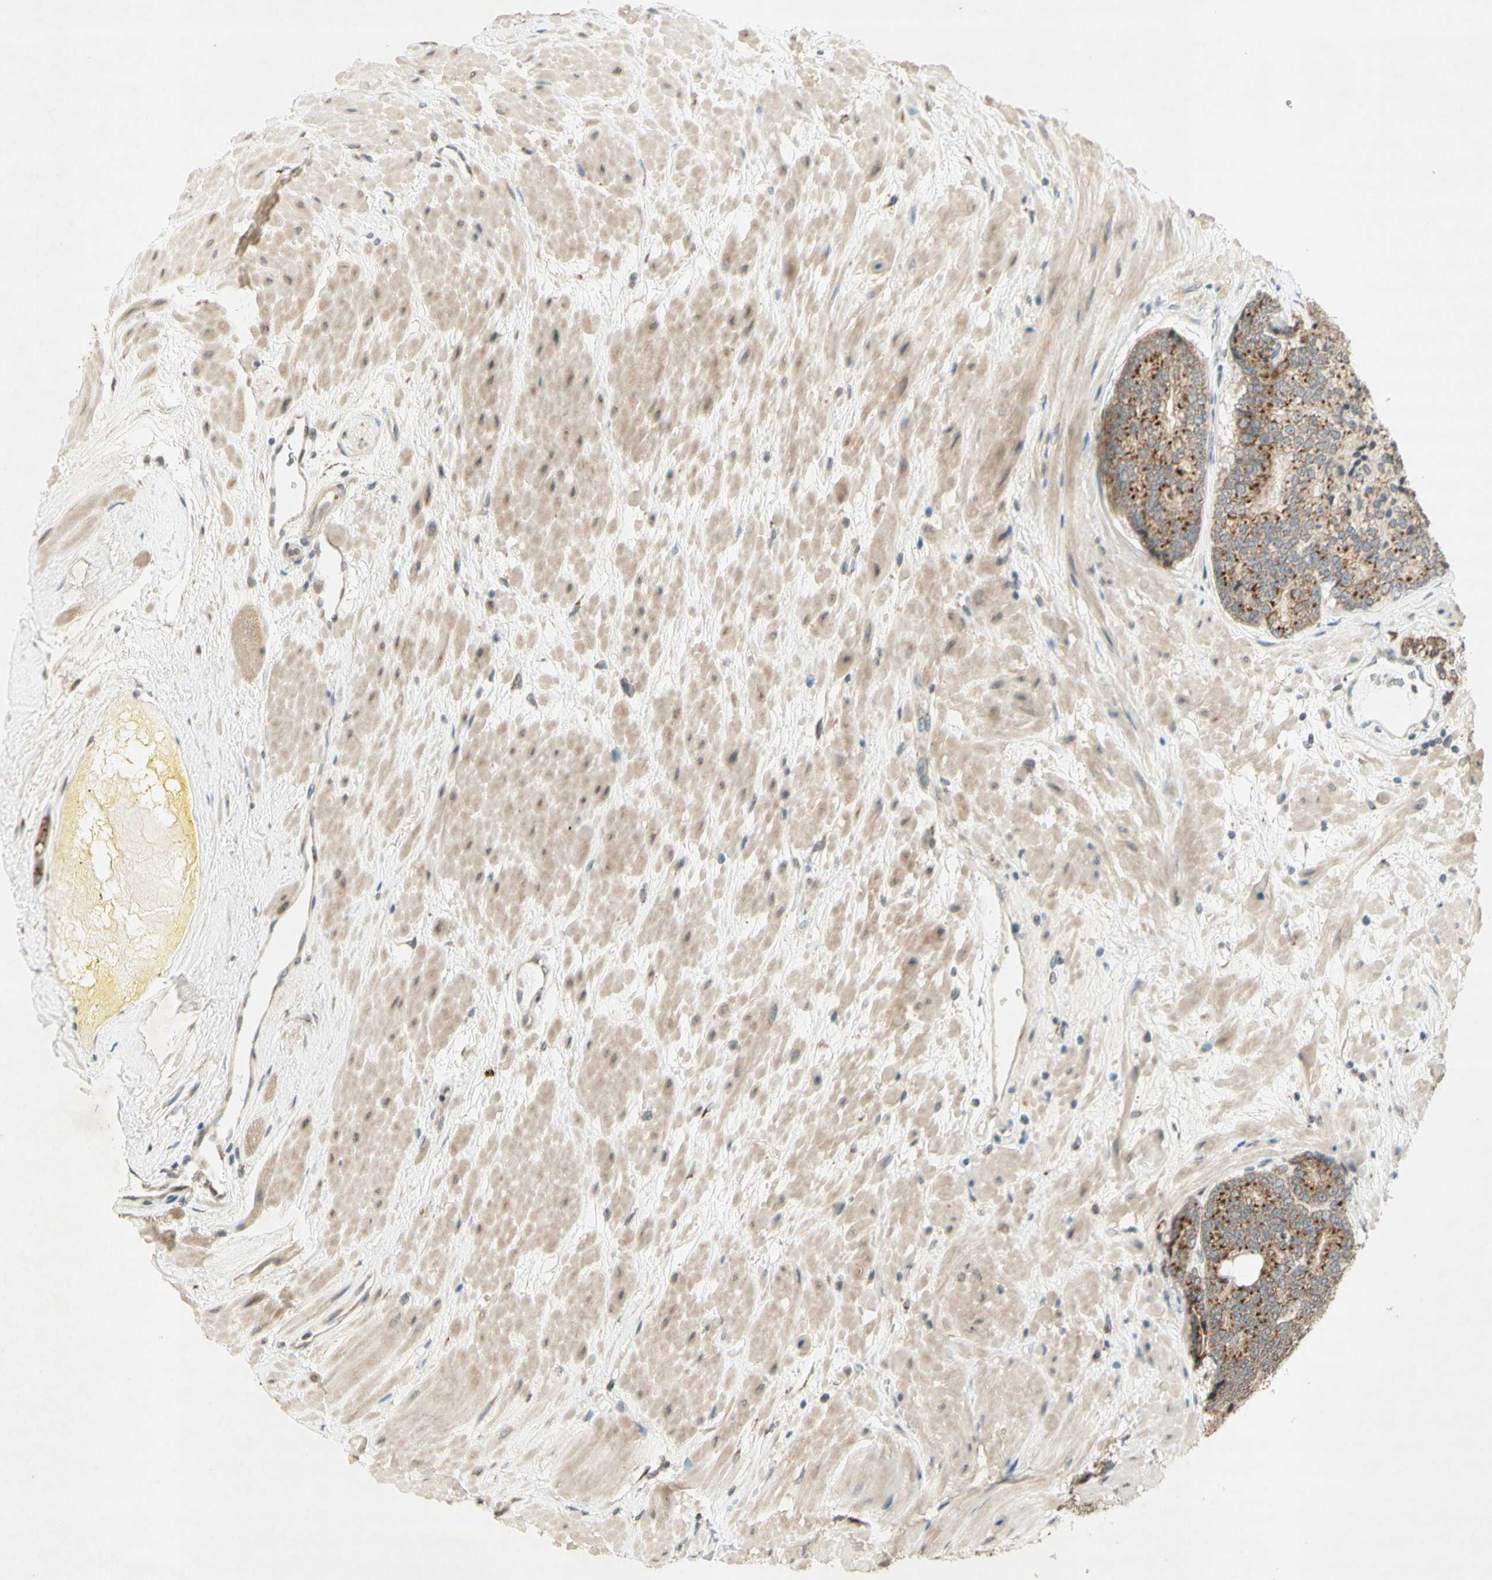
{"staining": {"intensity": "strong", "quantity": ">75%", "location": "cytoplasmic/membranous"}, "tissue": "prostate cancer", "cell_type": "Tumor cells", "image_type": "cancer", "snomed": [{"axis": "morphology", "description": "Adenocarcinoma, High grade"}, {"axis": "topography", "description": "Prostate"}], "caption": "High-power microscopy captured an immunohistochemistry photomicrograph of prostate high-grade adenocarcinoma, revealing strong cytoplasmic/membranous staining in approximately >75% of tumor cells.", "gene": "CCNI", "patient": {"sex": "male", "age": 61}}